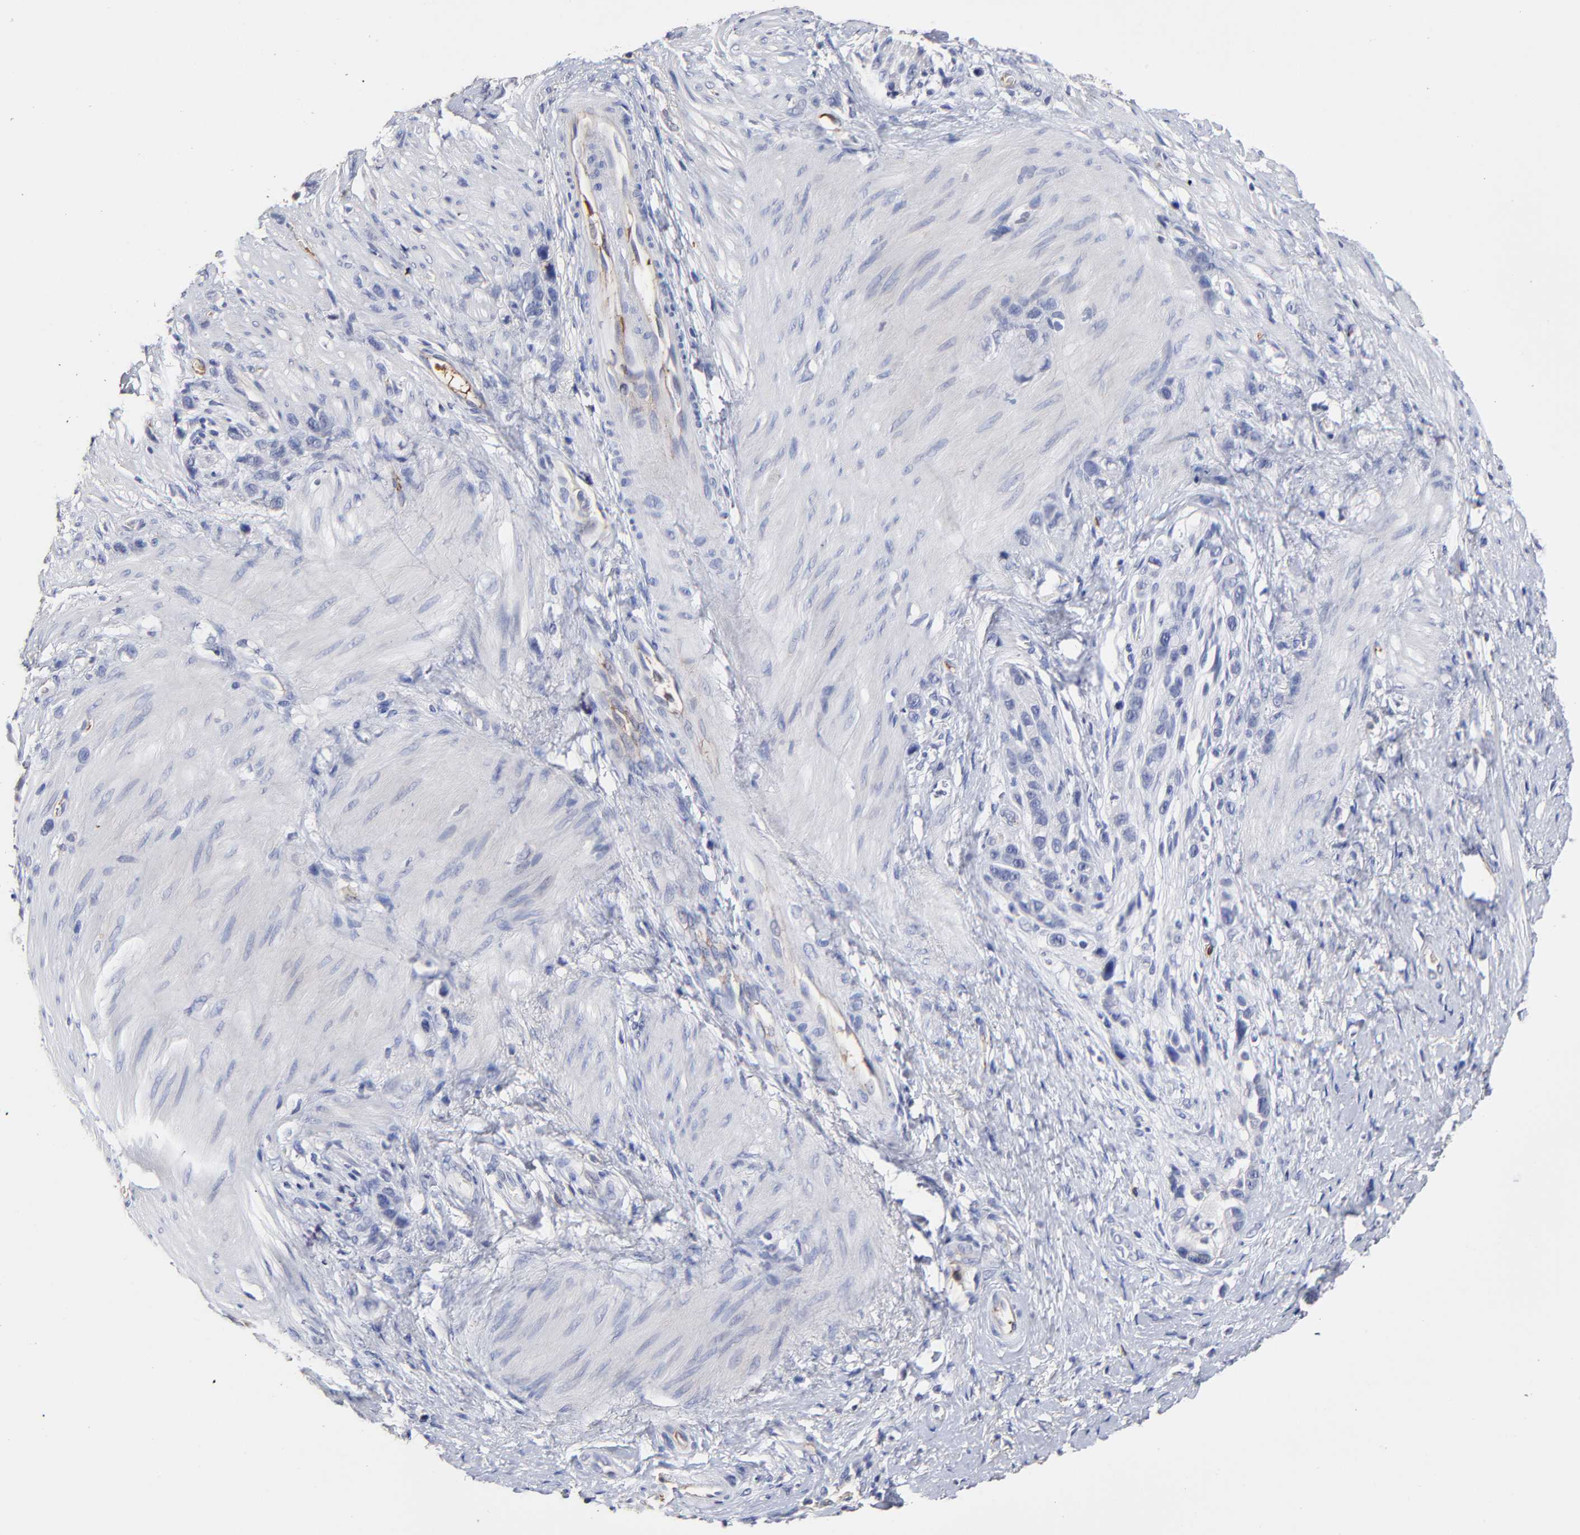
{"staining": {"intensity": "negative", "quantity": "none", "location": "none"}, "tissue": "stomach cancer", "cell_type": "Tumor cells", "image_type": "cancer", "snomed": [{"axis": "morphology", "description": "Normal tissue, NOS"}, {"axis": "morphology", "description": "Adenocarcinoma, NOS"}, {"axis": "morphology", "description": "Adenocarcinoma, High grade"}, {"axis": "topography", "description": "Stomach, upper"}, {"axis": "topography", "description": "Stomach"}], "caption": "High-grade adenocarcinoma (stomach) was stained to show a protein in brown. There is no significant staining in tumor cells.", "gene": "TRAT1", "patient": {"sex": "female", "age": 65}}